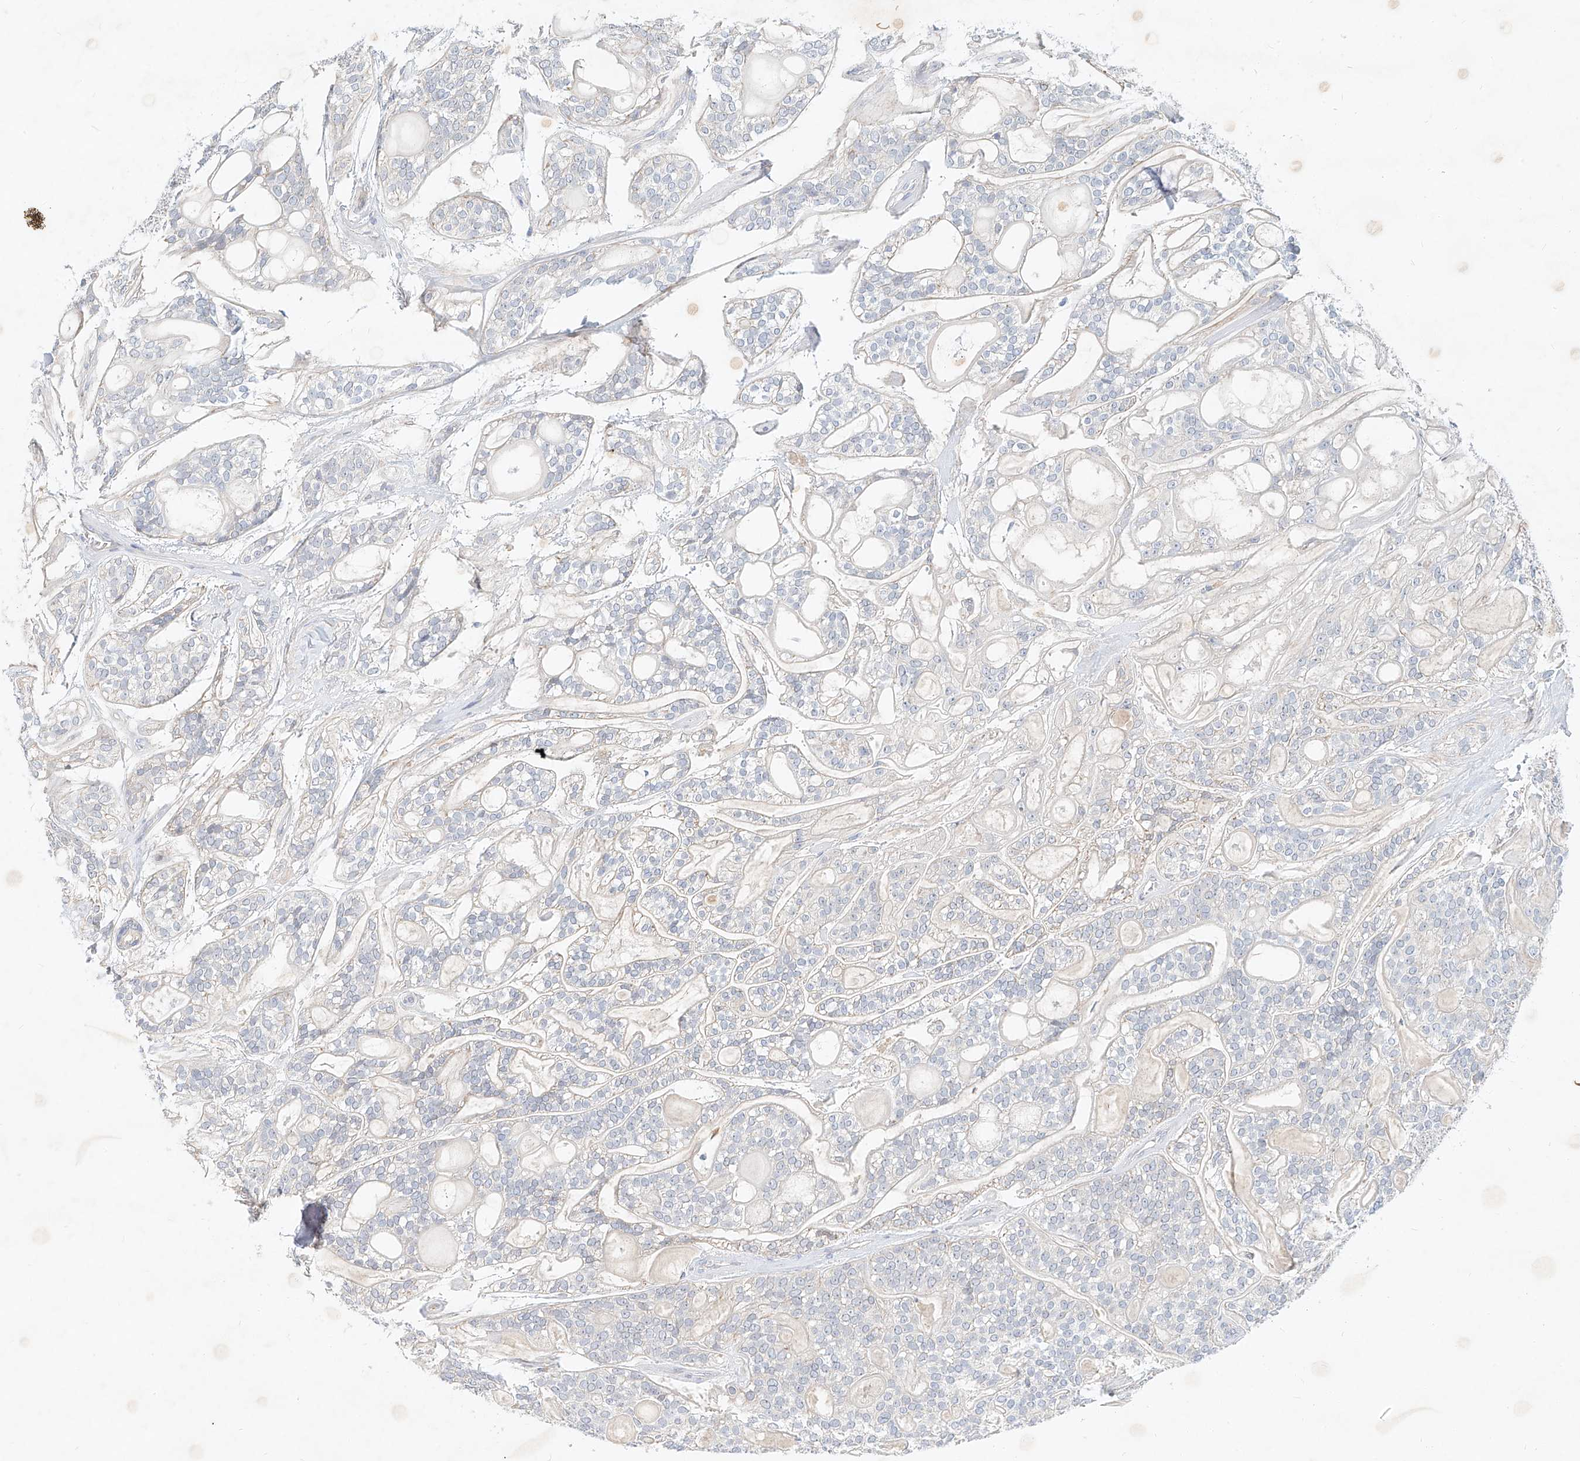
{"staining": {"intensity": "negative", "quantity": "none", "location": "none"}, "tissue": "head and neck cancer", "cell_type": "Tumor cells", "image_type": "cancer", "snomed": [{"axis": "morphology", "description": "Adenocarcinoma, NOS"}, {"axis": "topography", "description": "Head-Neck"}], "caption": "Micrograph shows no significant protein staining in tumor cells of head and neck cancer (adenocarcinoma). (Stains: DAB (3,3'-diaminobenzidine) immunohistochemistry with hematoxylin counter stain, Microscopy: brightfield microscopy at high magnification).", "gene": "SYTL3", "patient": {"sex": "male", "age": 66}}